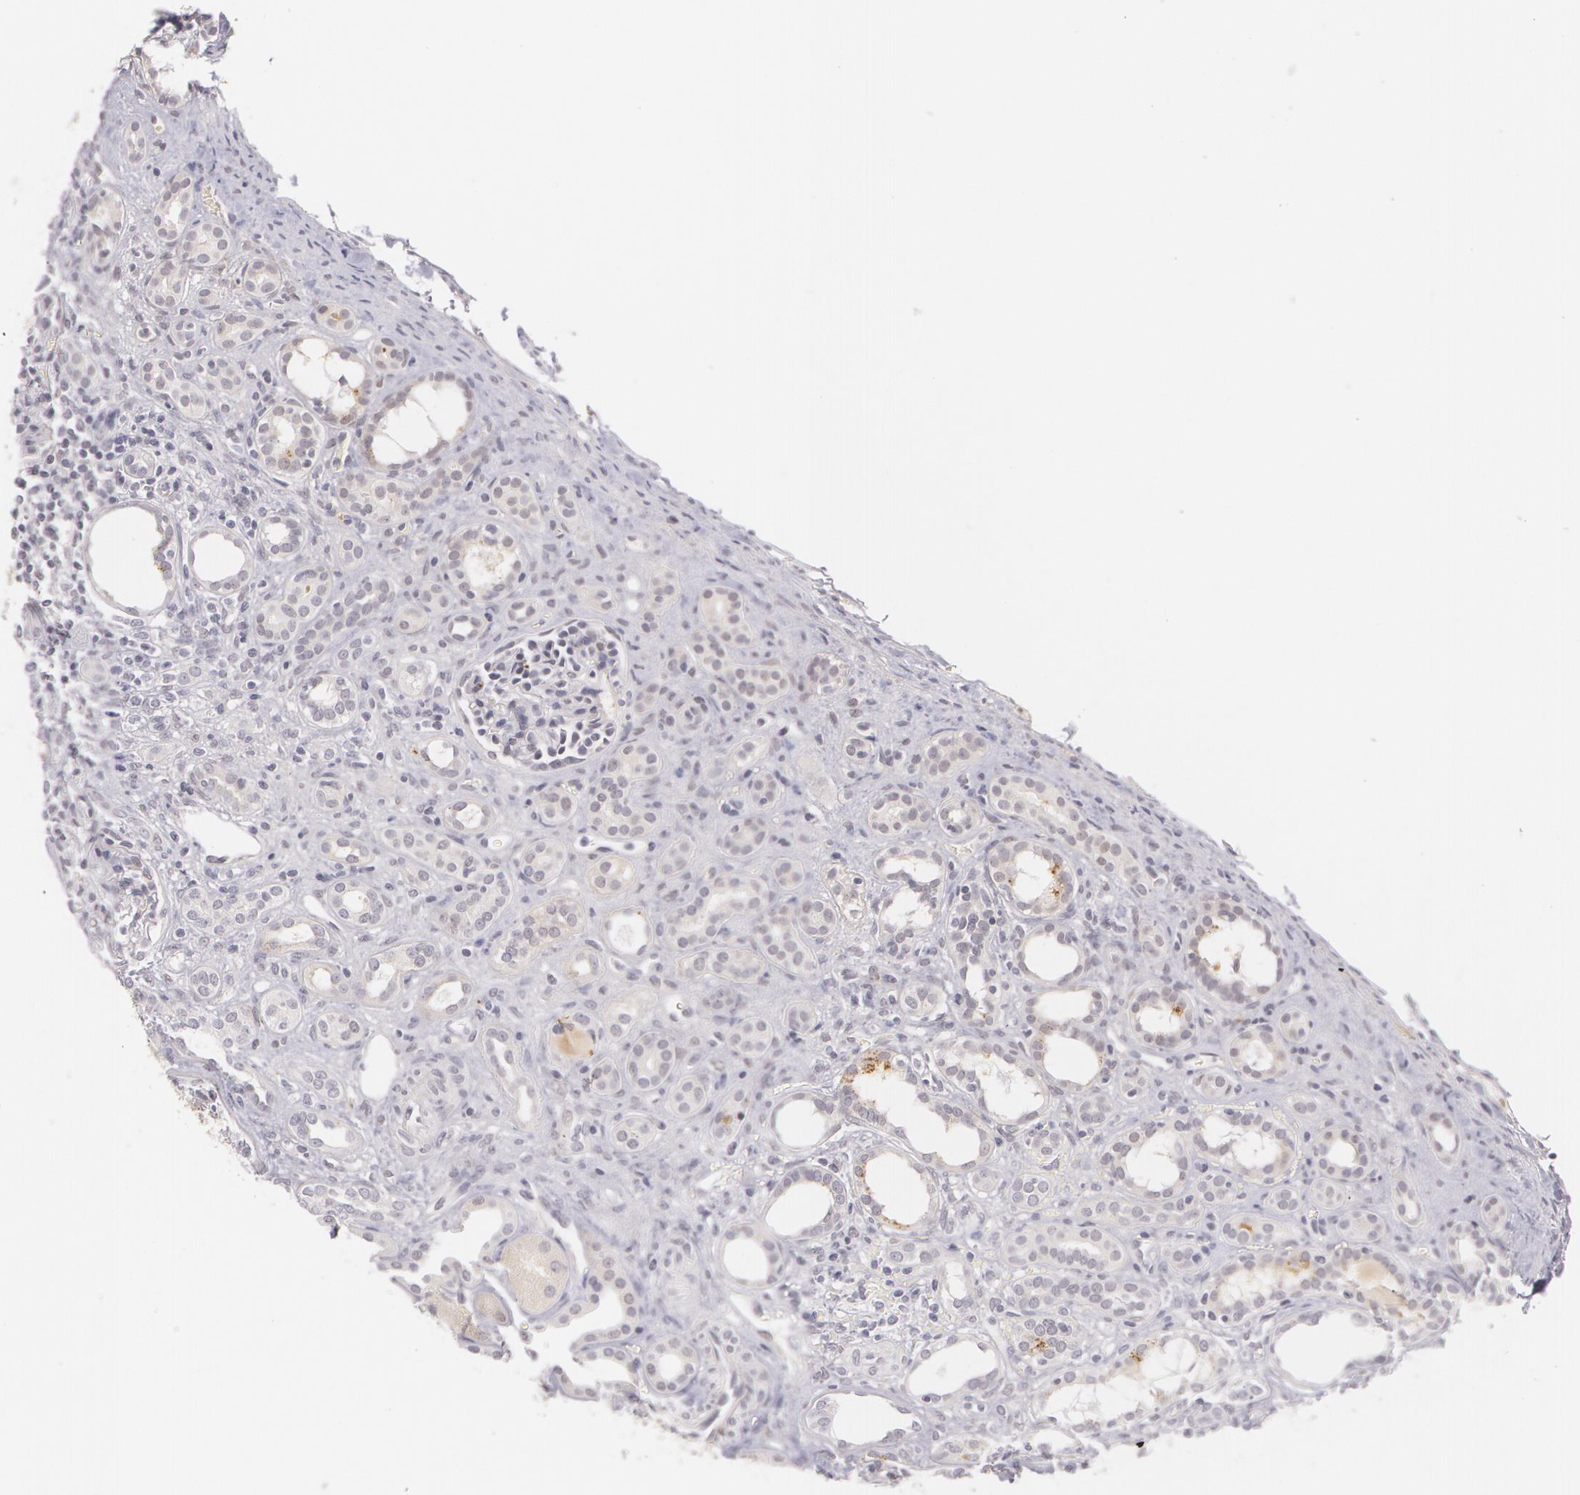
{"staining": {"intensity": "negative", "quantity": "none", "location": "none"}, "tissue": "kidney", "cell_type": "Cells in glomeruli", "image_type": "normal", "snomed": [{"axis": "morphology", "description": "Normal tissue, NOS"}, {"axis": "topography", "description": "Kidney"}], "caption": "Immunohistochemistry of normal kidney reveals no expression in cells in glomeruli. Nuclei are stained in blue.", "gene": "LBP", "patient": {"sex": "male", "age": 7}}